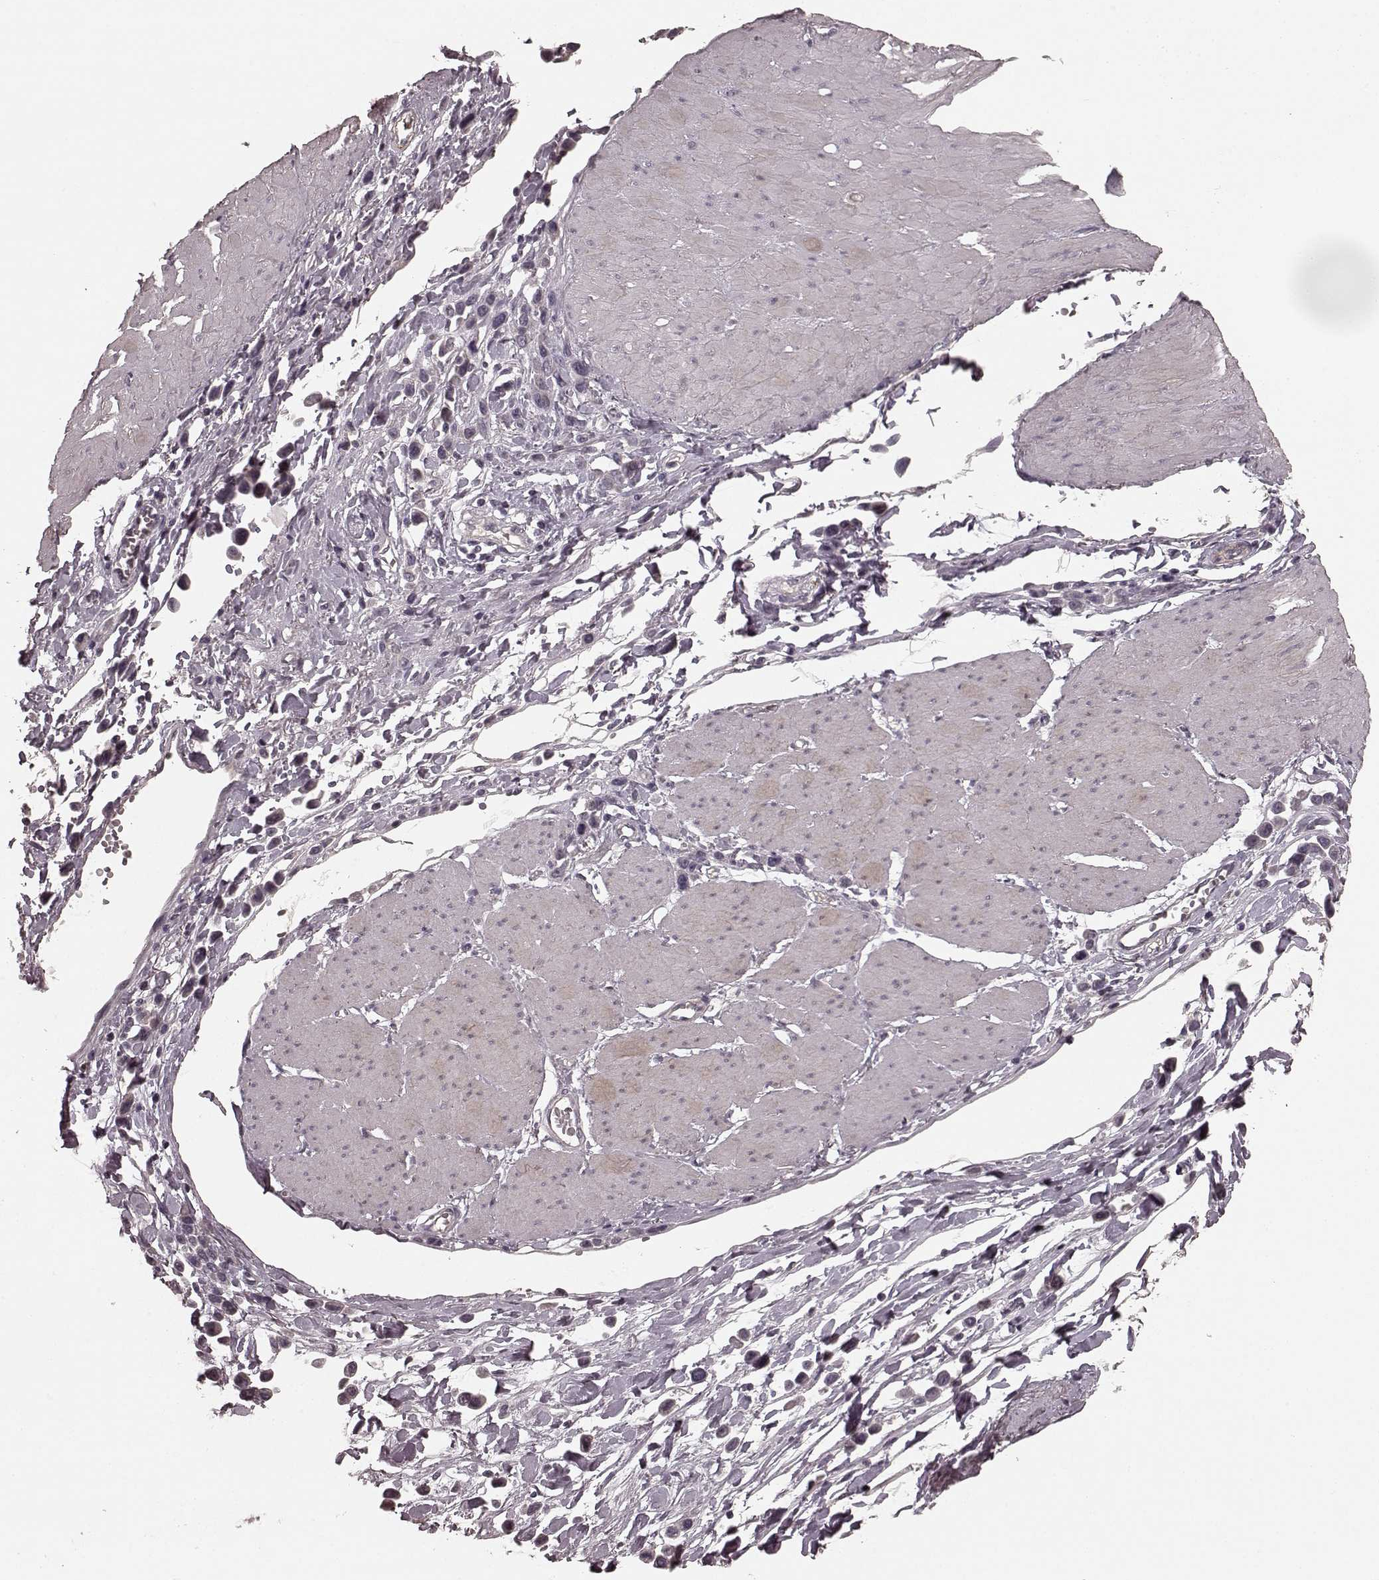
{"staining": {"intensity": "negative", "quantity": "none", "location": "none"}, "tissue": "stomach cancer", "cell_type": "Tumor cells", "image_type": "cancer", "snomed": [{"axis": "morphology", "description": "Adenocarcinoma, NOS"}, {"axis": "topography", "description": "Stomach"}], "caption": "Photomicrograph shows no significant protein staining in tumor cells of stomach cancer.", "gene": "PRKCE", "patient": {"sex": "male", "age": 47}}